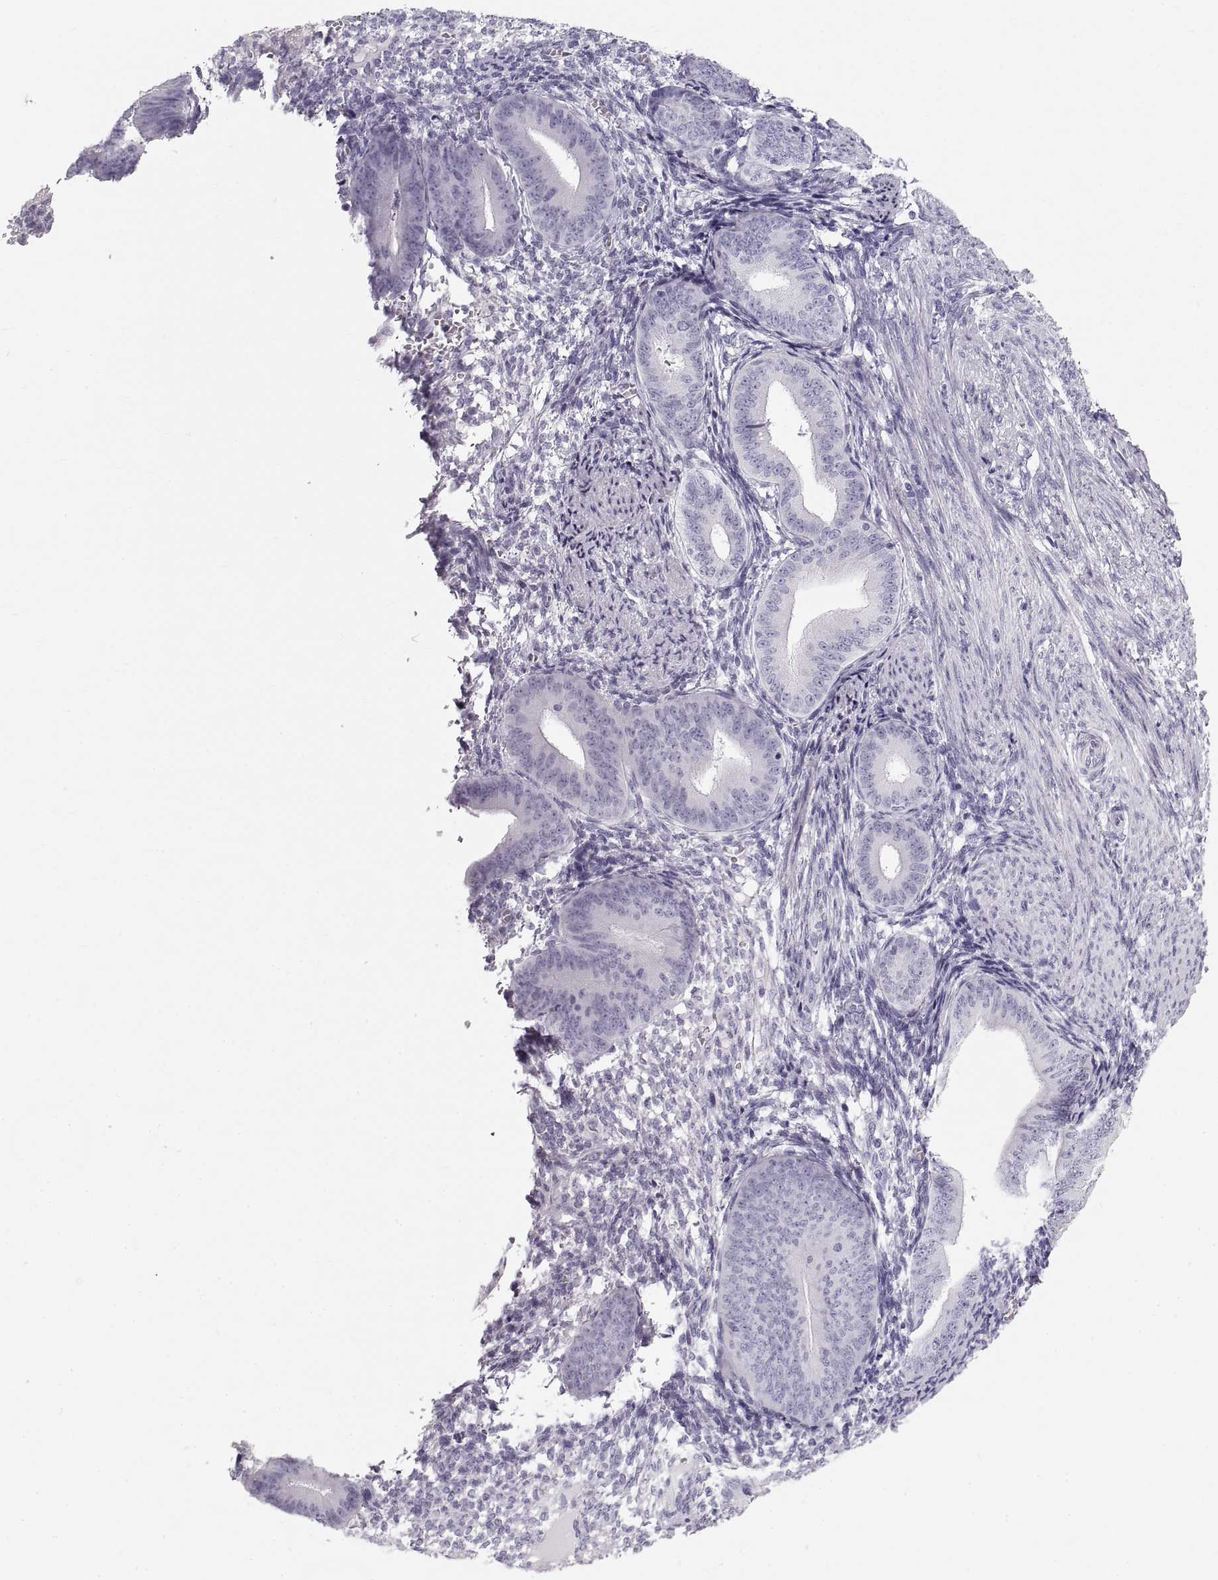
{"staining": {"intensity": "negative", "quantity": "none", "location": "none"}, "tissue": "endometrium", "cell_type": "Cells in endometrial stroma", "image_type": "normal", "snomed": [{"axis": "morphology", "description": "Normal tissue, NOS"}, {"axis": "topography", "description": "Endometrium"}], "caption": "The immunohistochemistry micrograph has no significant staining in cells in endometrial stroma of endometrium. (DAB (3,3'-diaminobenzidine) IHC, high magnification).", "gene": "CRYAA", "patient": {"sex": "female", "age": 39}}